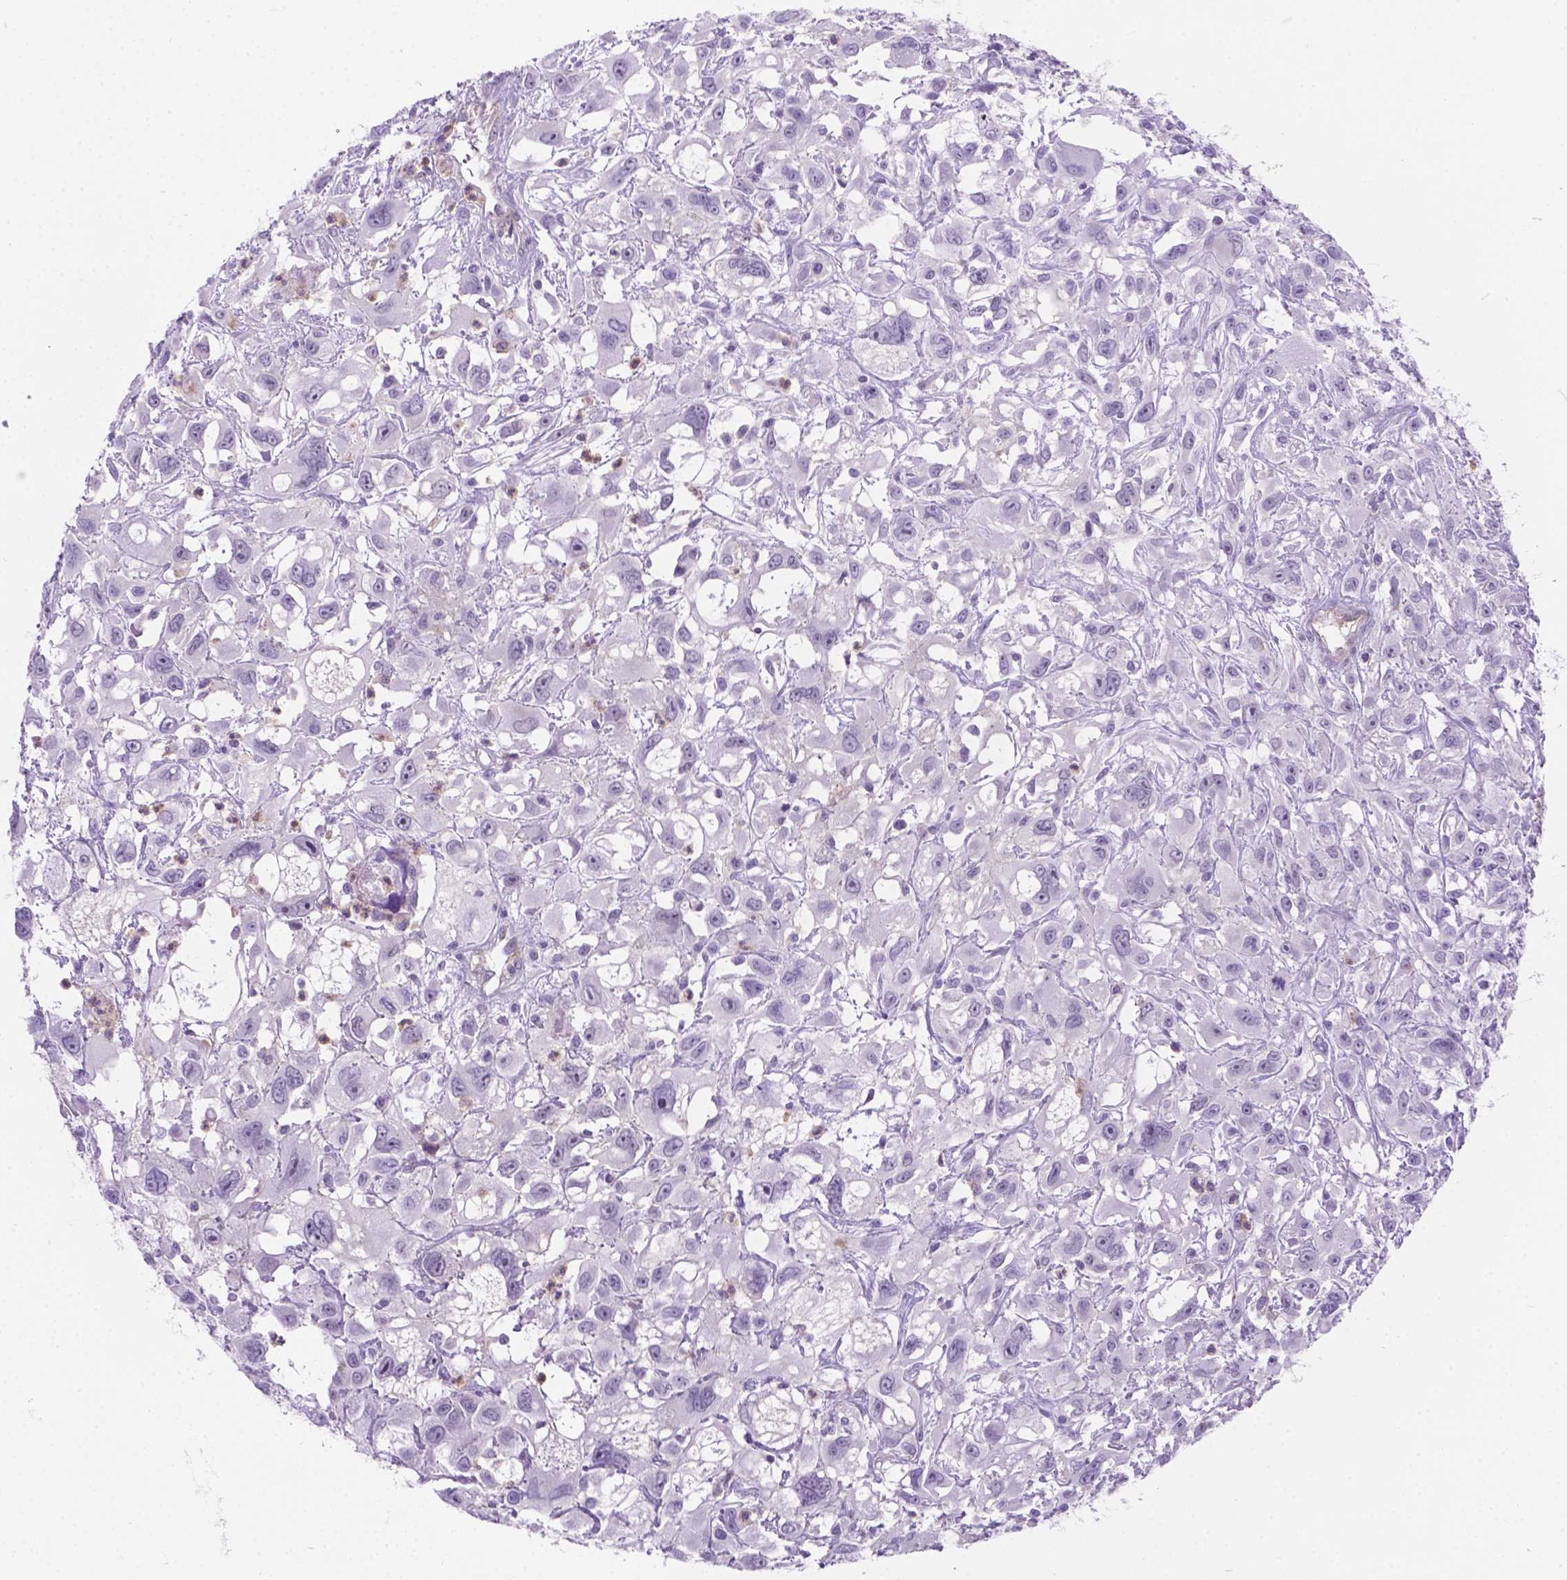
{"staining": {"intensity": "negative", "quantity": "none", "location": "none"}, "tissue": "head and neck cancer", "cell_type": "Tumor cells", "image_type": "cancer", "snomed": [{"axis": "morphology", "description": "Squamous cell carcinoma, NOS"}, {"axis": "morphology", "description": "Squamous cell carcinoma, metastatic, NOS"}, {"axis": "topography", "description": "Oral tissue"}, {"axis": "topography", "description": "Head-Neck"}], "caption": "IHC of head and neck cancer (metastatic squamous cell carcinoma) demonstrates no positivity in tumor cells.", "gene": "KIAA0040", "patient": {"sex": "female", "age": 85}}